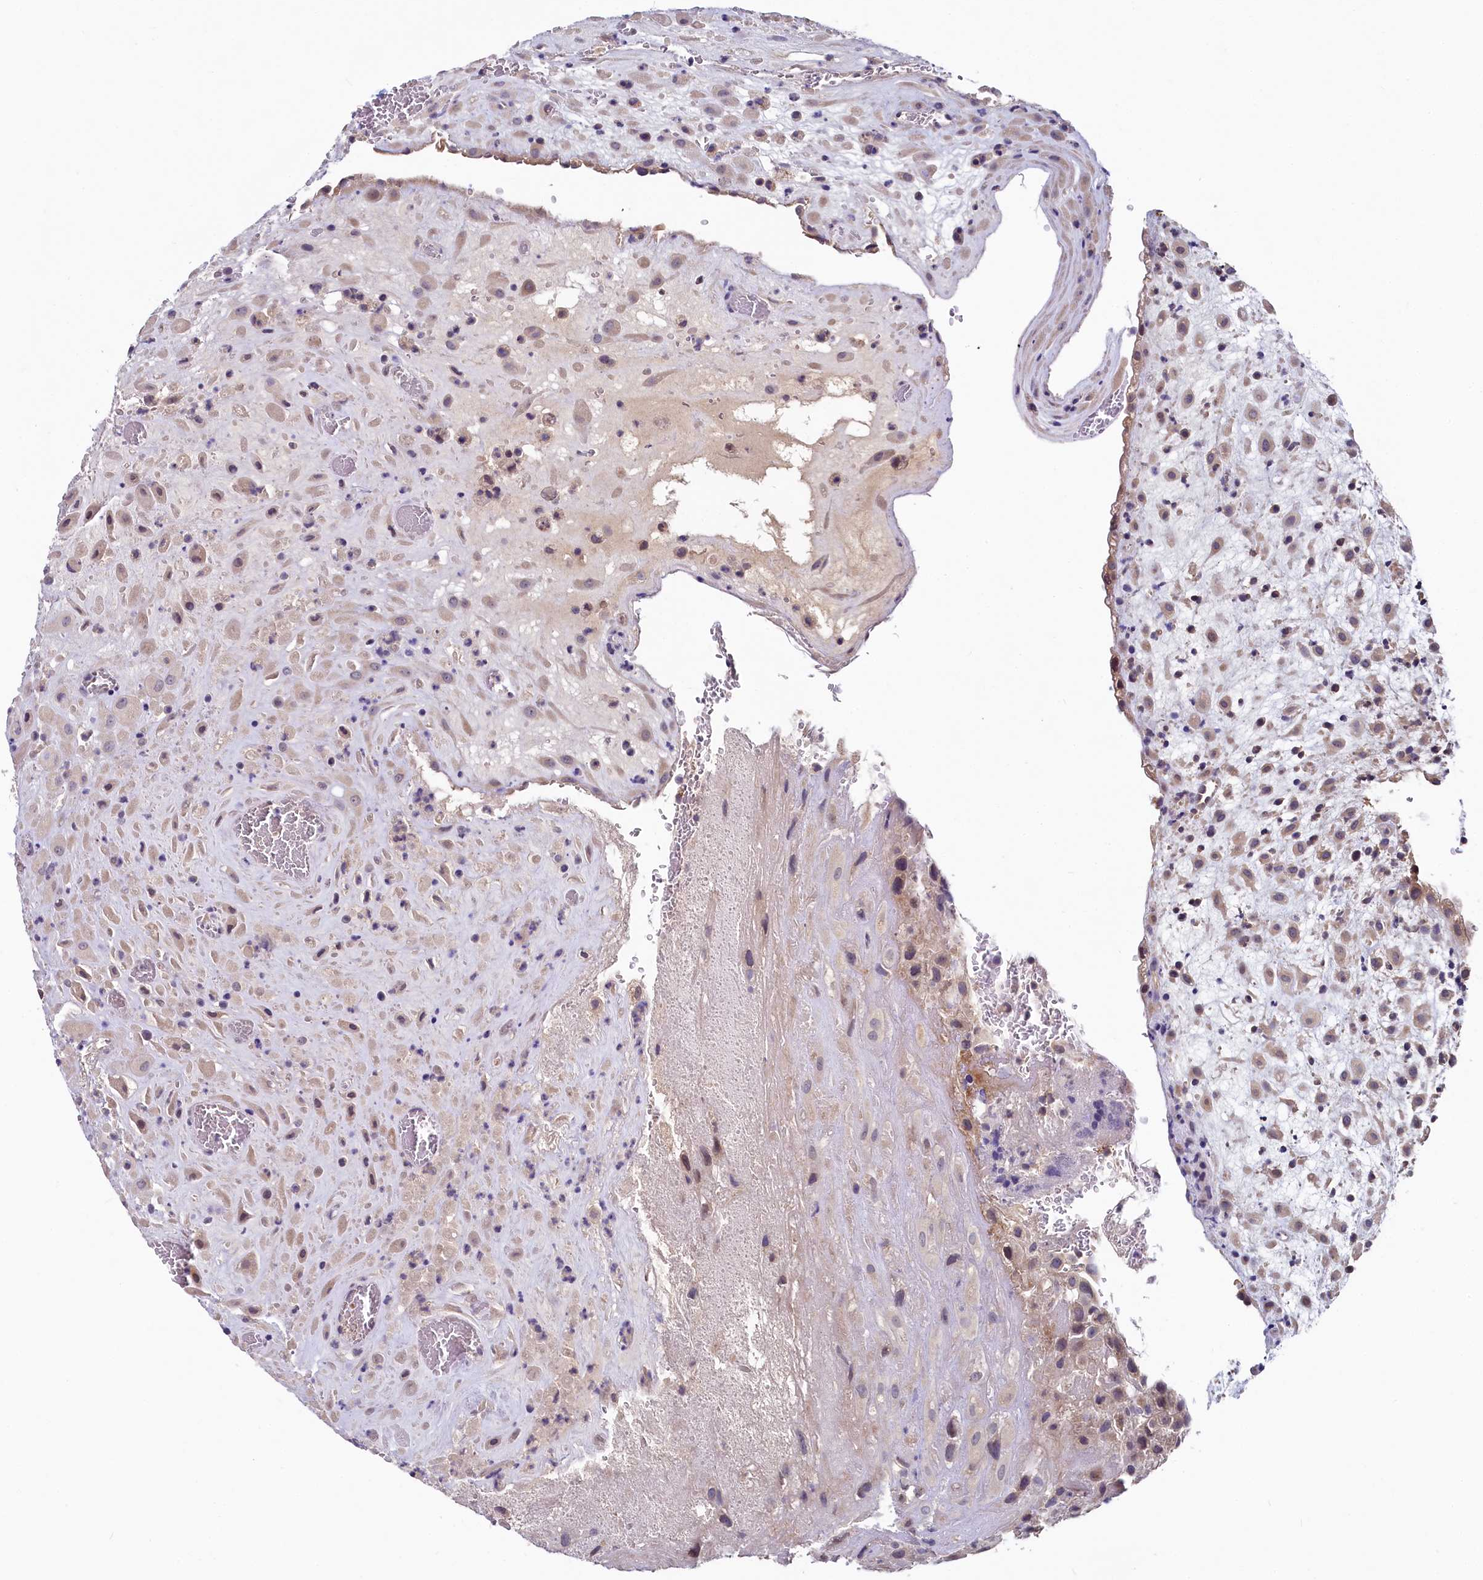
{"staining": {"intensity": "negative", "quantity": "none", "location": "none"}, "tissue": "placenta", "cell_type": "Decidual cells", "image_type": "normal", "snomed": [{"axis": "morphology", "description": "Normal tissue, NOS"}, {"axis": "topography", "description": "Placenta"}], "caption": "Immunohistochemical staining of unremarkable placenta exhibits no significant positivity in decidual cells. Nuclei are stained in blue.", "gene": "SPINK9", "patient": {"sex": "female", "age": 35}}